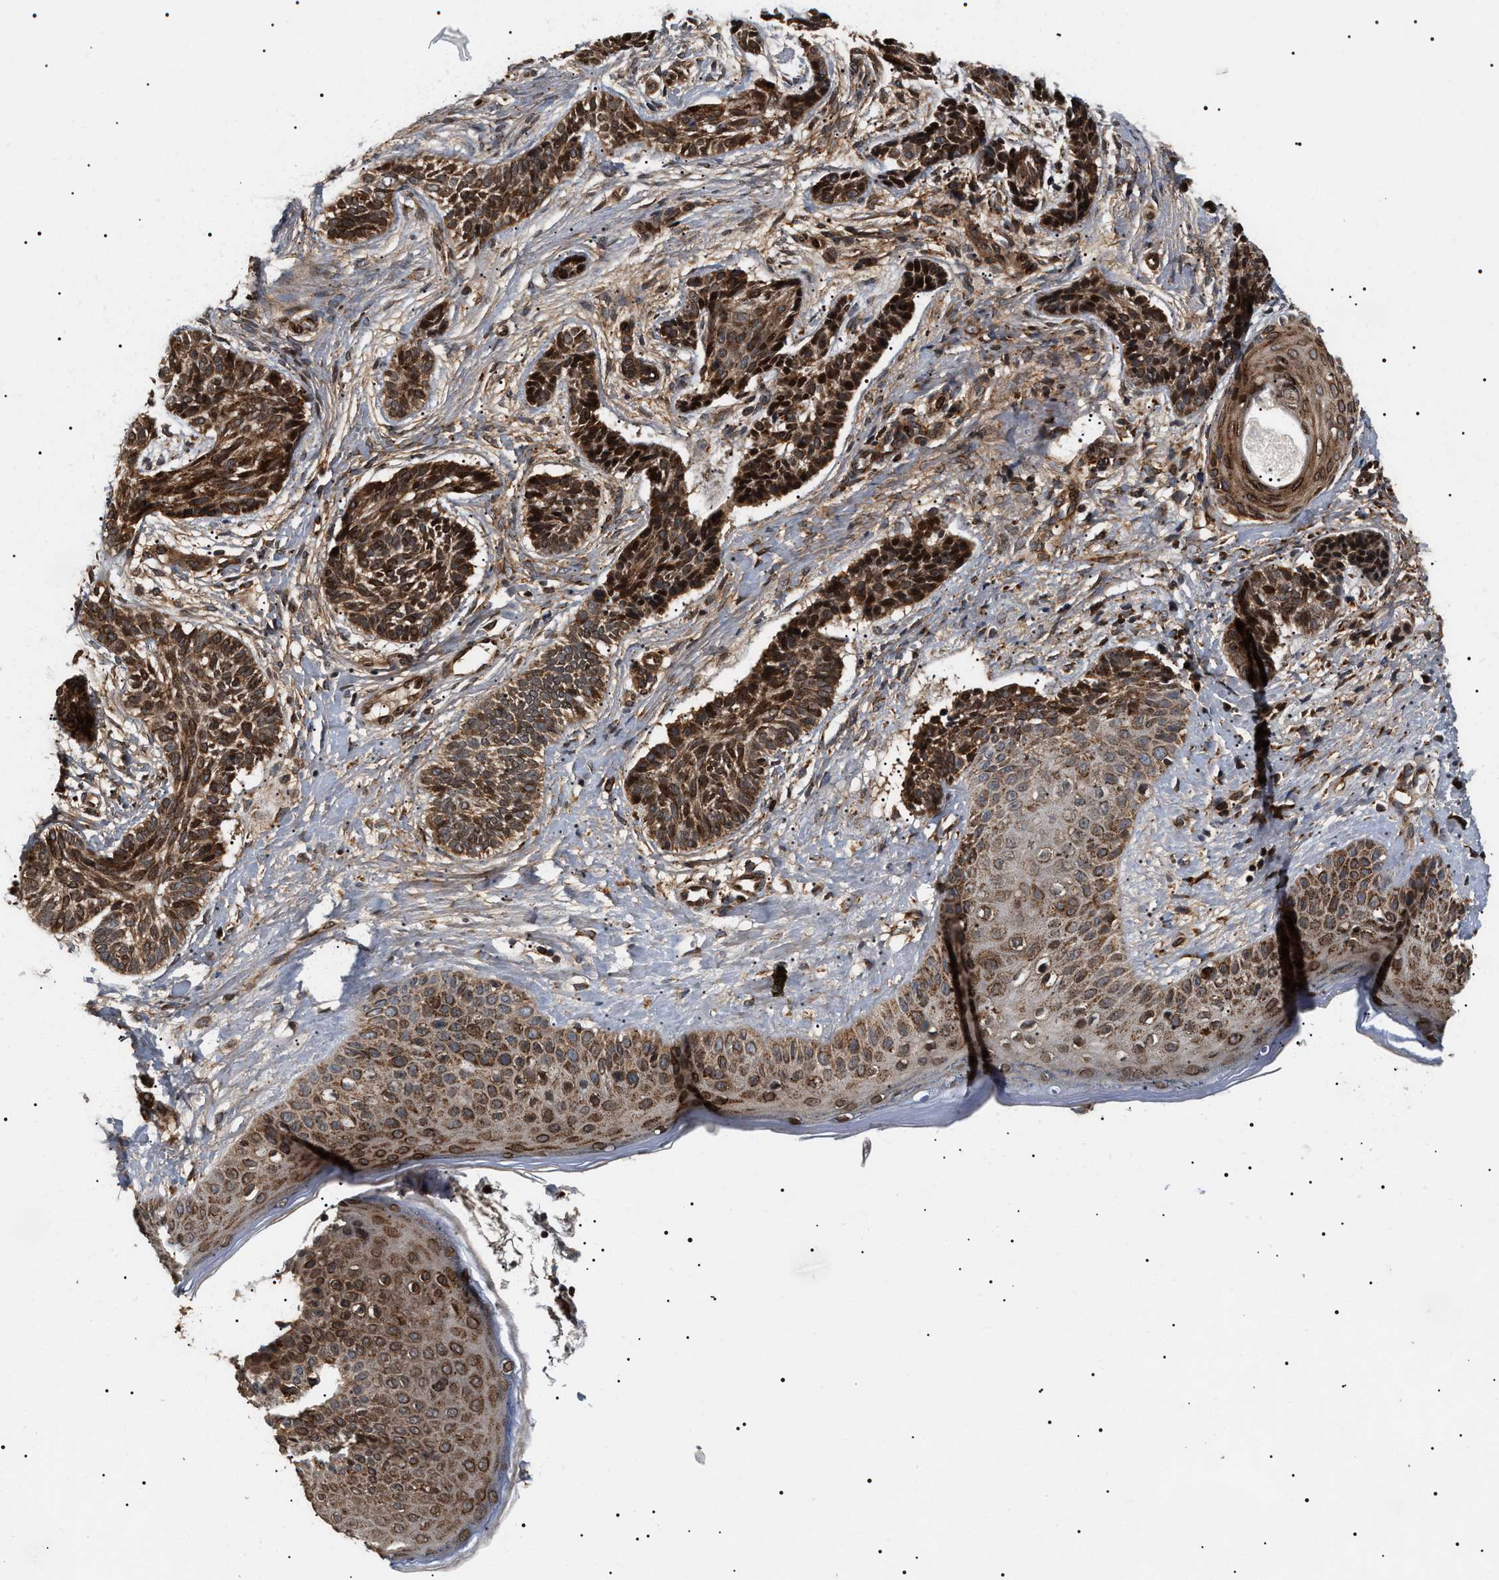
{"staining": {"intensity": "strong", "quantity": ">75%", "location": "cytoplasmic/membranous,nuclear"}, "tissue": "skin cancer", "cell_type": "Tumor cells", "image_type": "cancer", "snomed": [{"axis": "morphology", "description": "Normal tissue, NOS"}, {"axis": "morphology", "description": "Basal cell carcinoma"}, {"axis": "topography", "description": "Skin"}], "caption": "Skin cancer (basal cell carcinoma) was stained to show a protein in brown. There is high levels of strong cytoplasmic/membranous and nuclear positivity in about >75% of tumor cells. (brown staining indicates protein expression, while blue staining denotes nuclei).", "gene": "ZBTB26", "patient": {"sex": "male", "age": 63}}